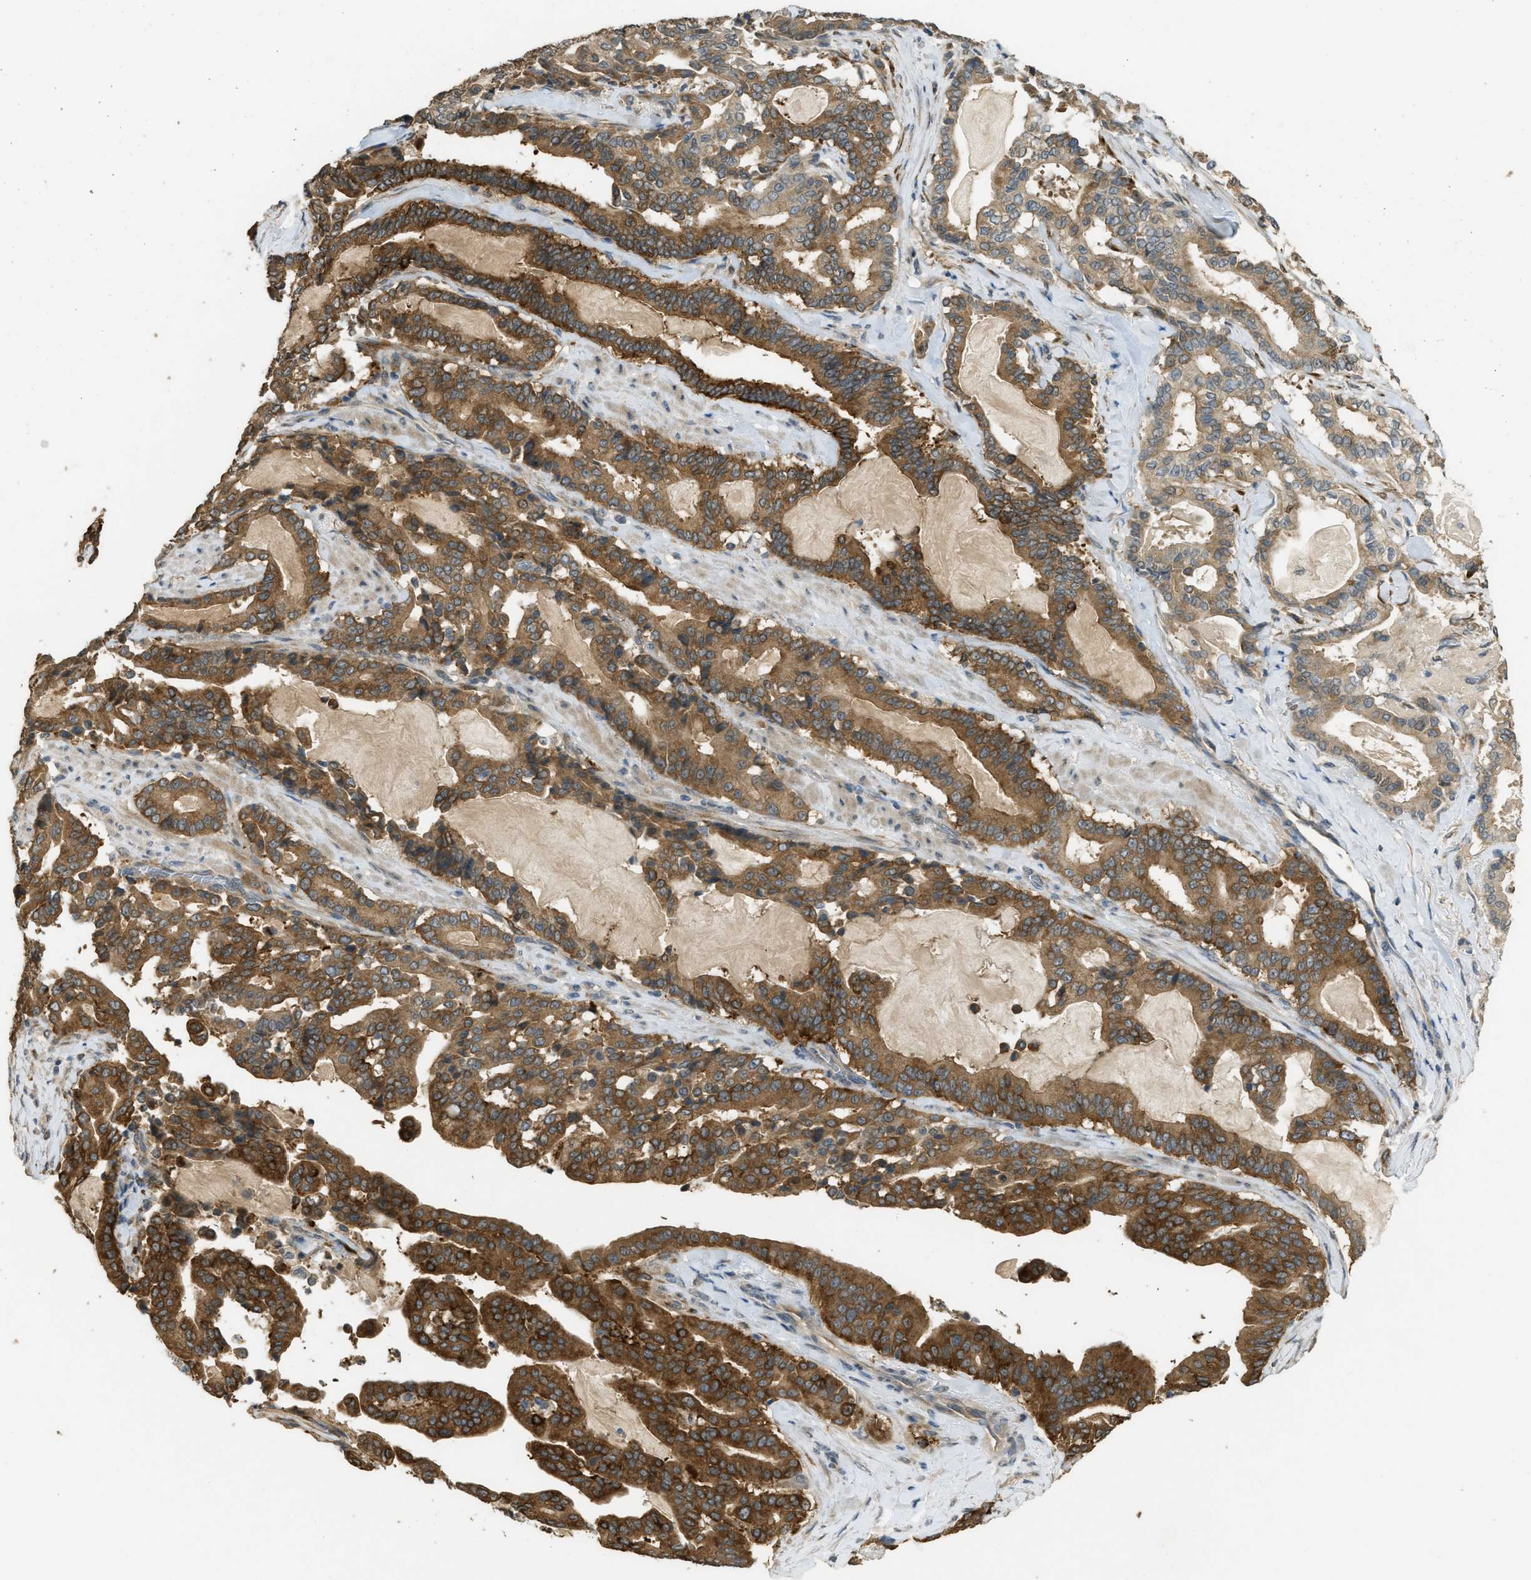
{"staining": {"intensity": "strong", "quantity": ">75%", "location": "cytoplasmic/membranous"}, "tissue": "pancreatic cancer", "cell_type": "Tumor cells", "image_type": "cancer", "snomed": [{"axis": "morphology", "description": "Adenocarcinoma, NOS"}, {"axis": "topography", "description": "Pancreas"}], "caption": "This photomicrograph shows IHC staining of pancreatic adenocarcinoma, with high strong cytoplasmic/membranous positivity in approximately >75% of tumor cells.", "gene": "IGF2BP2", "patient": {"sex": "male", "age": 63}}